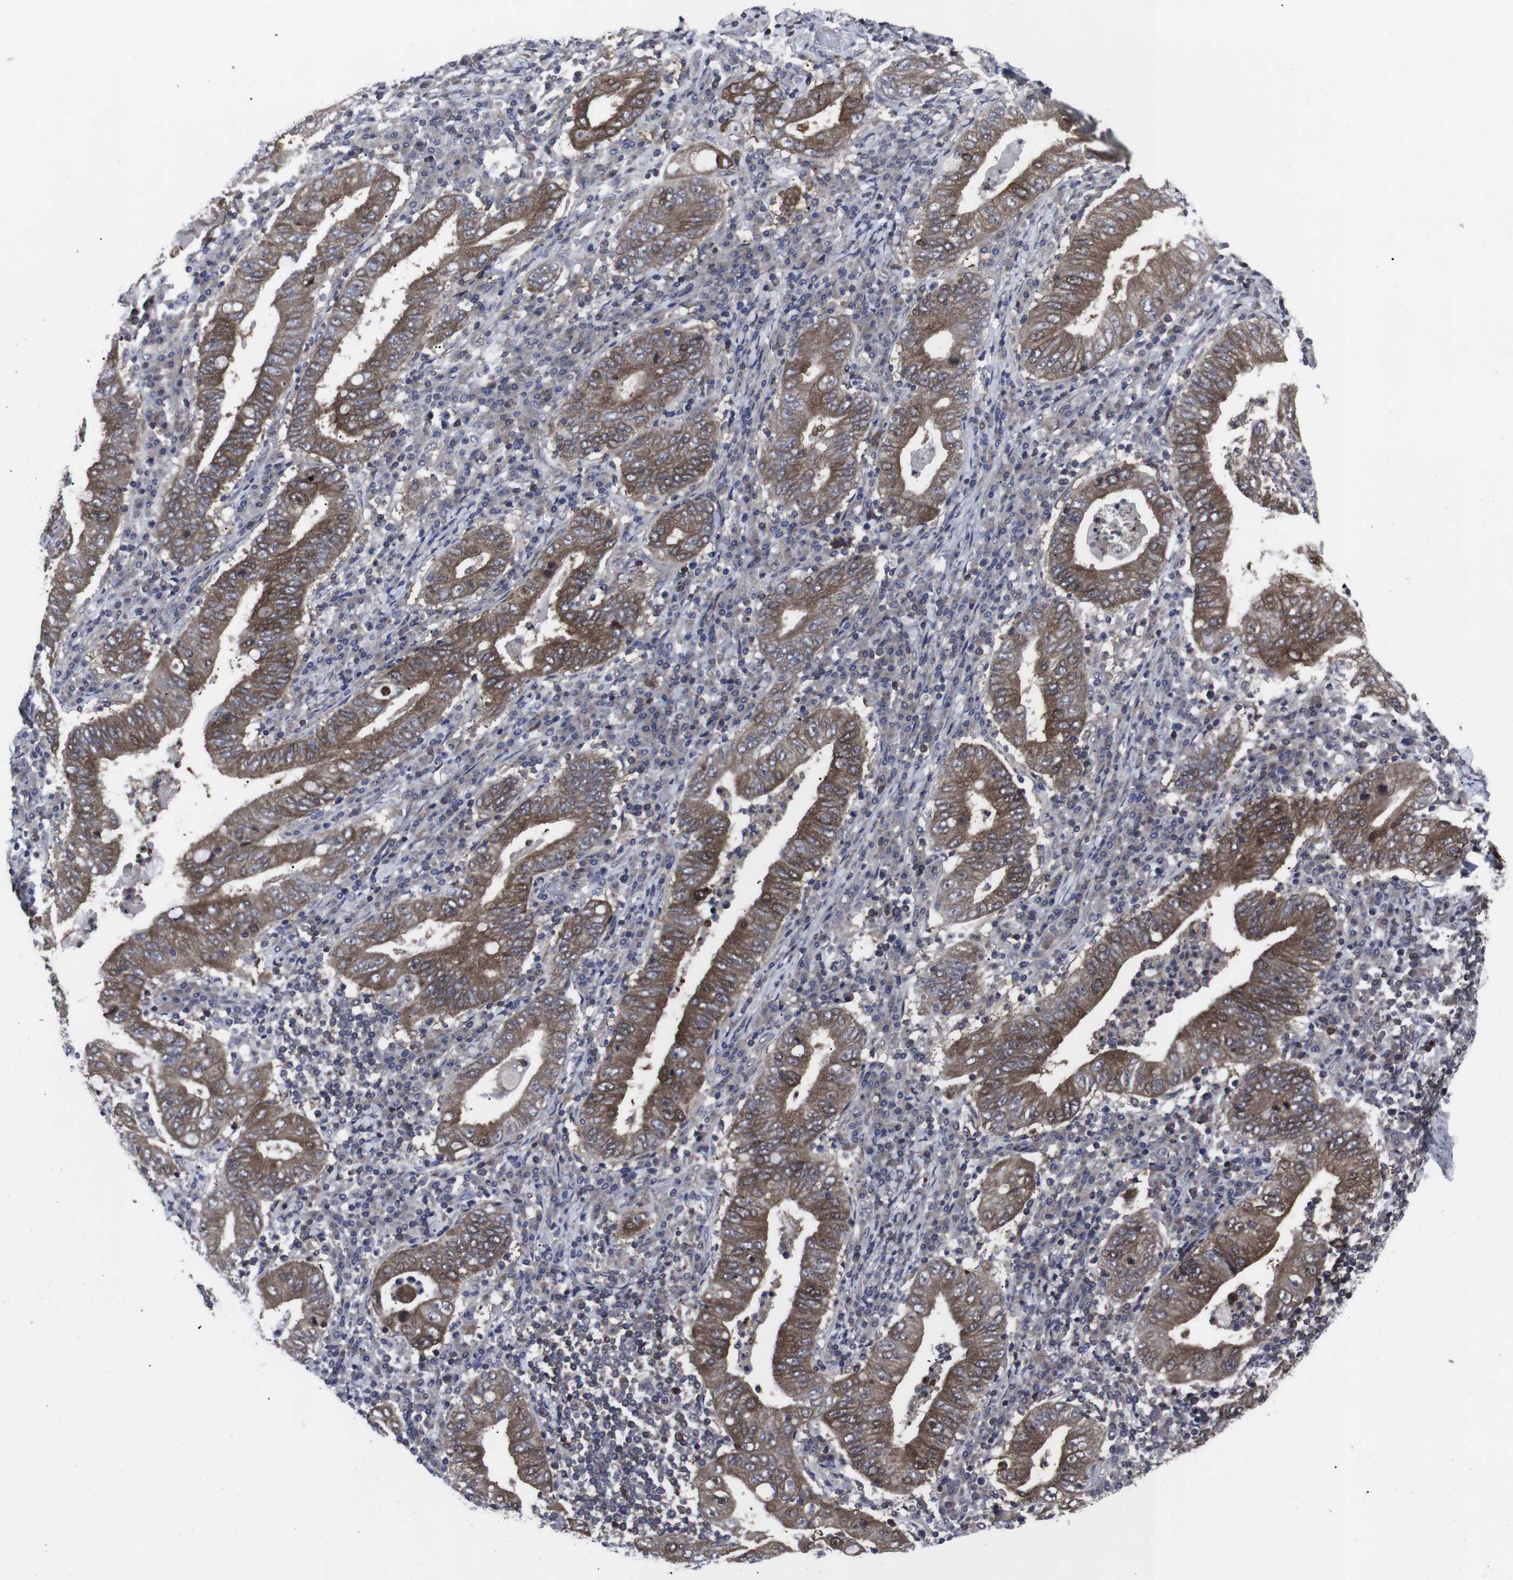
{"staining": {"intensity": "moderate", "quantity": ">75%", "location": "cytoplasmic/membranous"}, "tissue": "stomach cancer", "cell_type": "Tumor cells", "image_type": "cancer", "snomed": [{"axis": "morphology", "description": "Normal tissue, NOS"}, {"axis": "morphology", "description": "Adenocarcinoma, NOS"}, {"axis": "topography", "description": "Esophagus"}, {"axis": "topography", "description": "Stomach, upper"}, {"axis": "topography", "description": "Peripheral nerve tissue"}], "caption": "Stomach cancer tissue exhibits moderate cytoplasmic/membranous expression in about >75% of tumor cells, visualized by immunohistochemistry.", "gene": "HPRT1", "patient": {"sex": "male", "age": 62}}